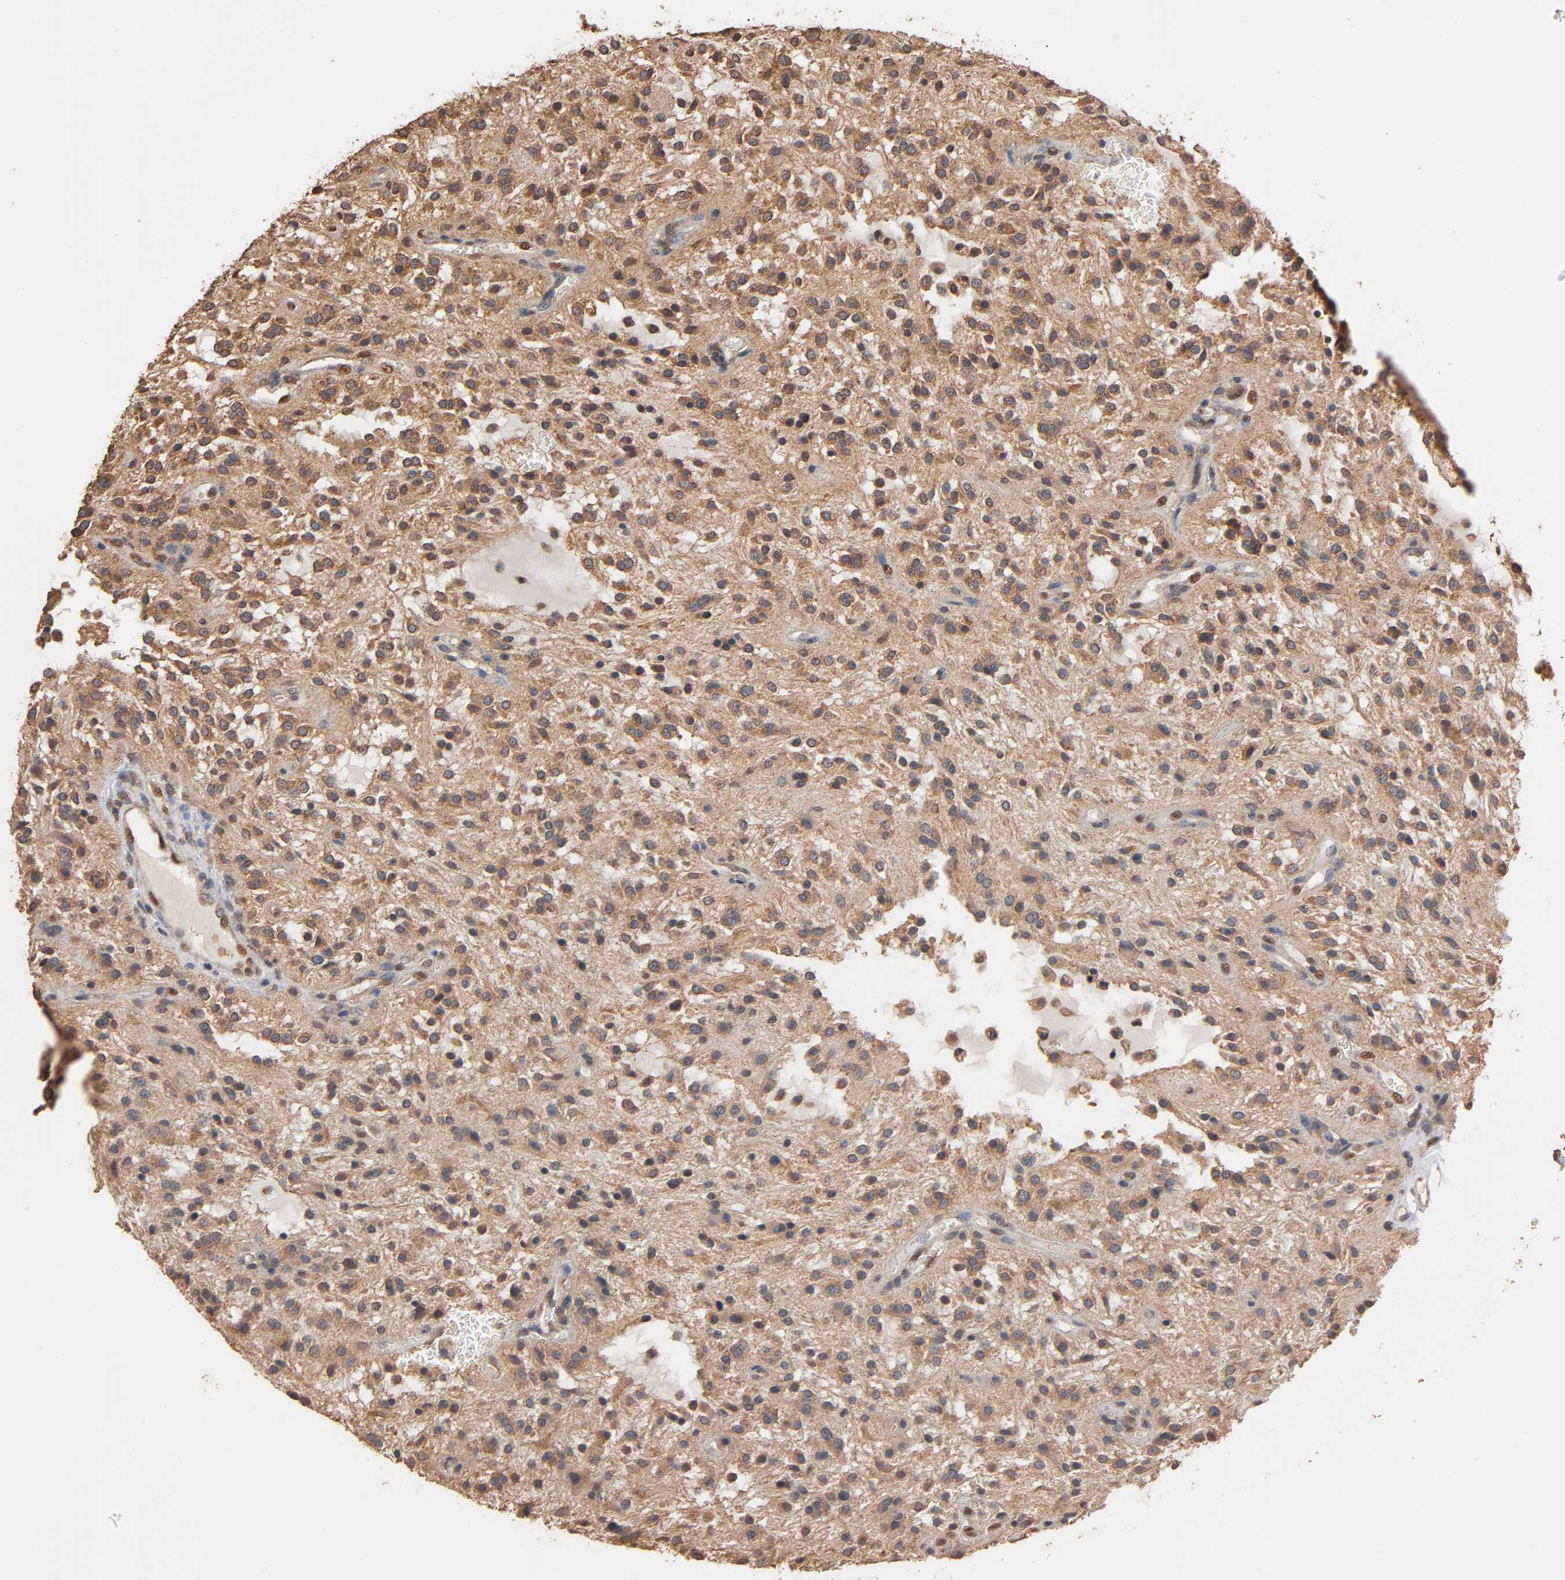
{"staining": {"intensity": "strong", "quantity": ">75%", "location": "cytoplasmic/membranous"}, "tissue": "glioma", "cell_type": "Tumor cells", "image_type": "cancer", "snomed": [{"axis": "morphology", "description": "Glioma, malignant, NOS"}, {"axis": "topography", "description": "Cerebellum"}], "caption": "Glioma (malignant) stained for a protein exhibits strong cytoplasmic/membranous positivity in tumor cells.", "gene": "PKN1", "patient": {"sex": "female", "age": 10}}